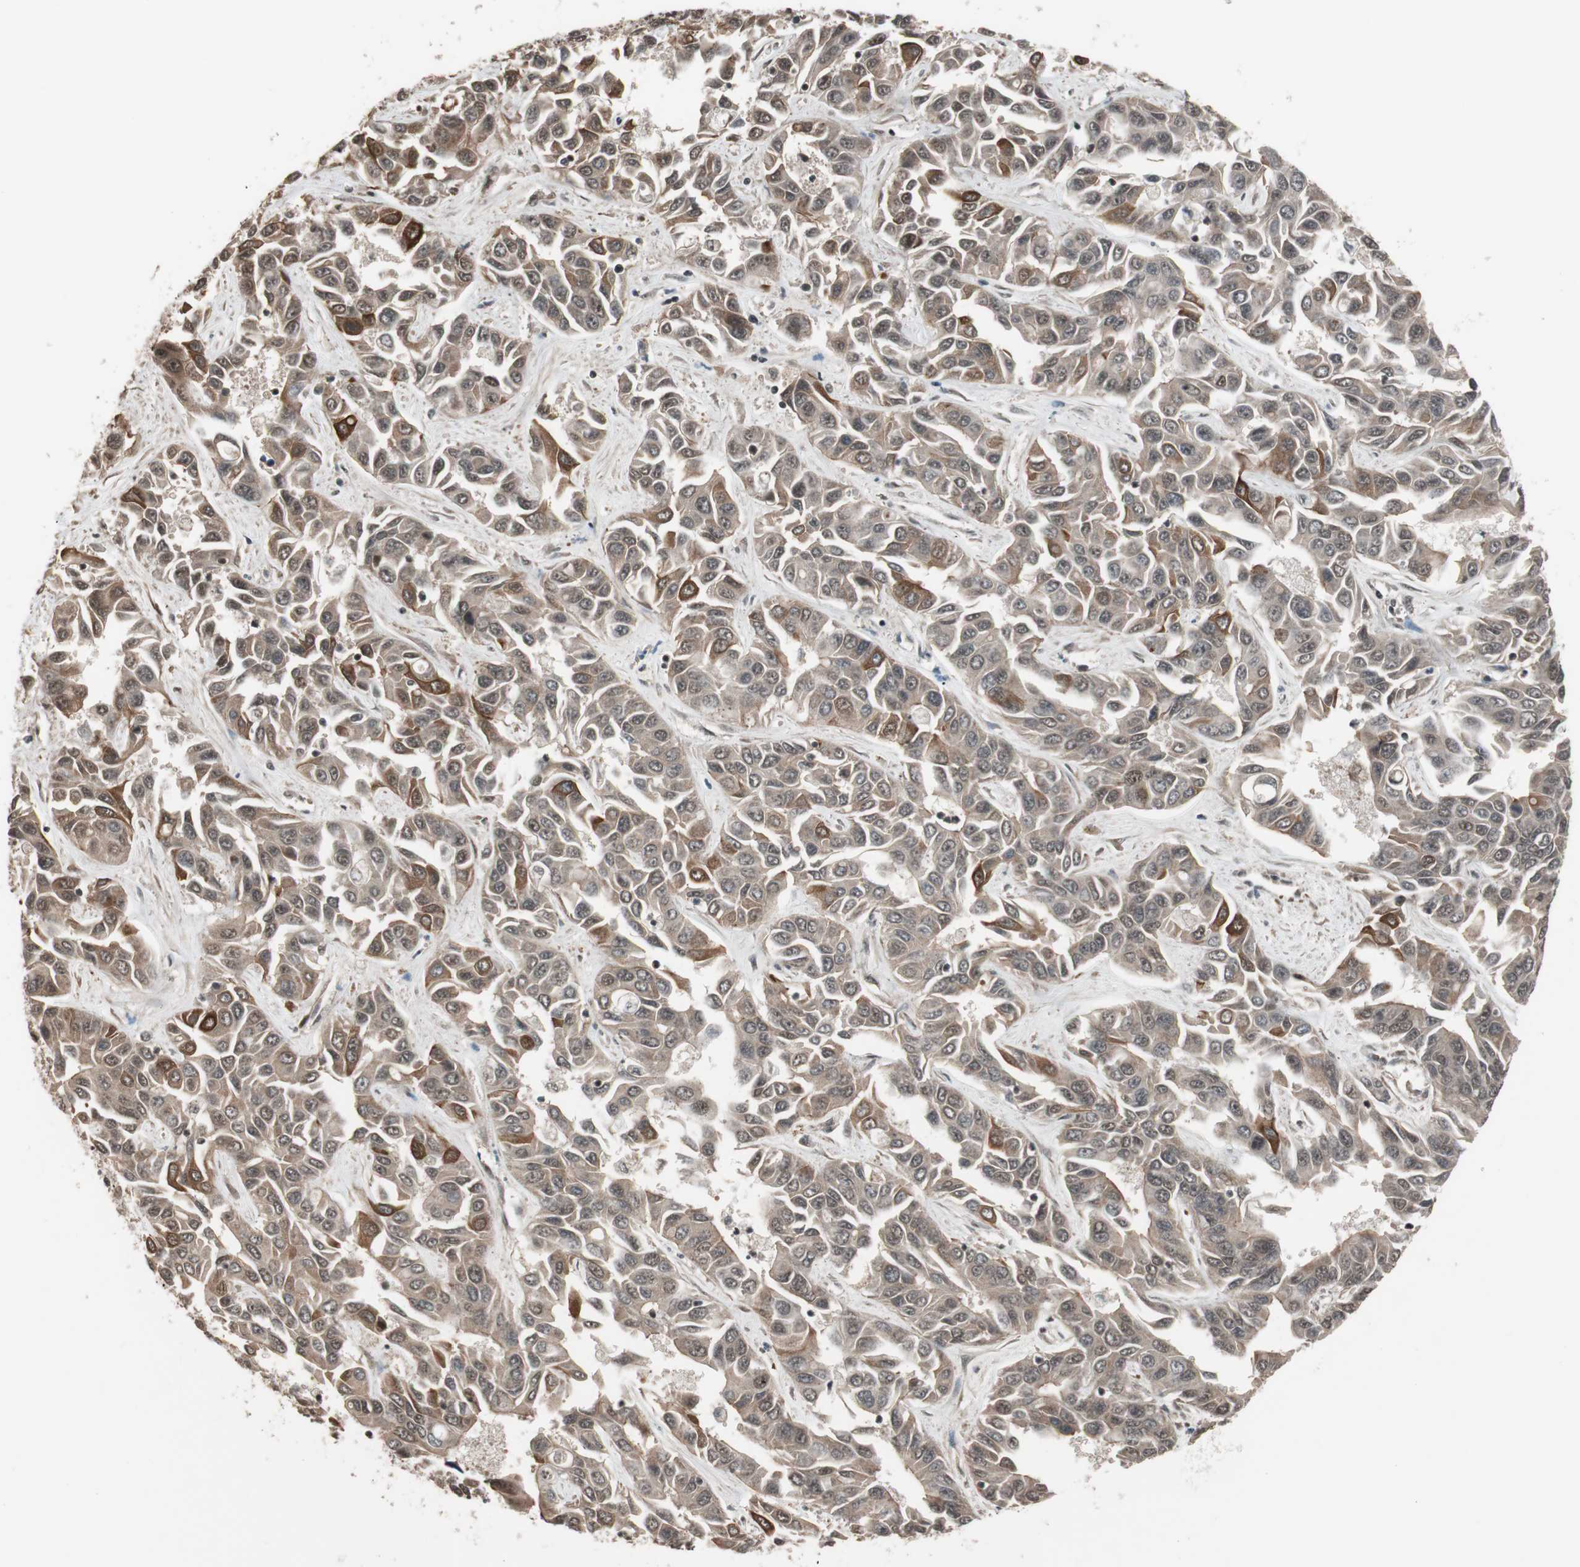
{"staining": {"intensity": "moderate", "quantity": "<25%", "location": "cytoplasmic/membranous"}, "tissue": "liver cancer", "cell_type": "Tumor cells", "image_type": "cancer", "snomed": [{"axis": "morphology", "description": "Cholangiocarcinoma"}, {"axis": "topography", "description": "Liver"}], "caption": "Immunohistochemistry (DAB (3,3'-diaminobenzidine)) staining of human liver cholangiocarcinoma demonstrates moderate cytoplasmic/membranous protein staining in approximately <25% of tumor cells.", "gene": "DRAP1", "patient": {"sex": "female", "age": 52}}